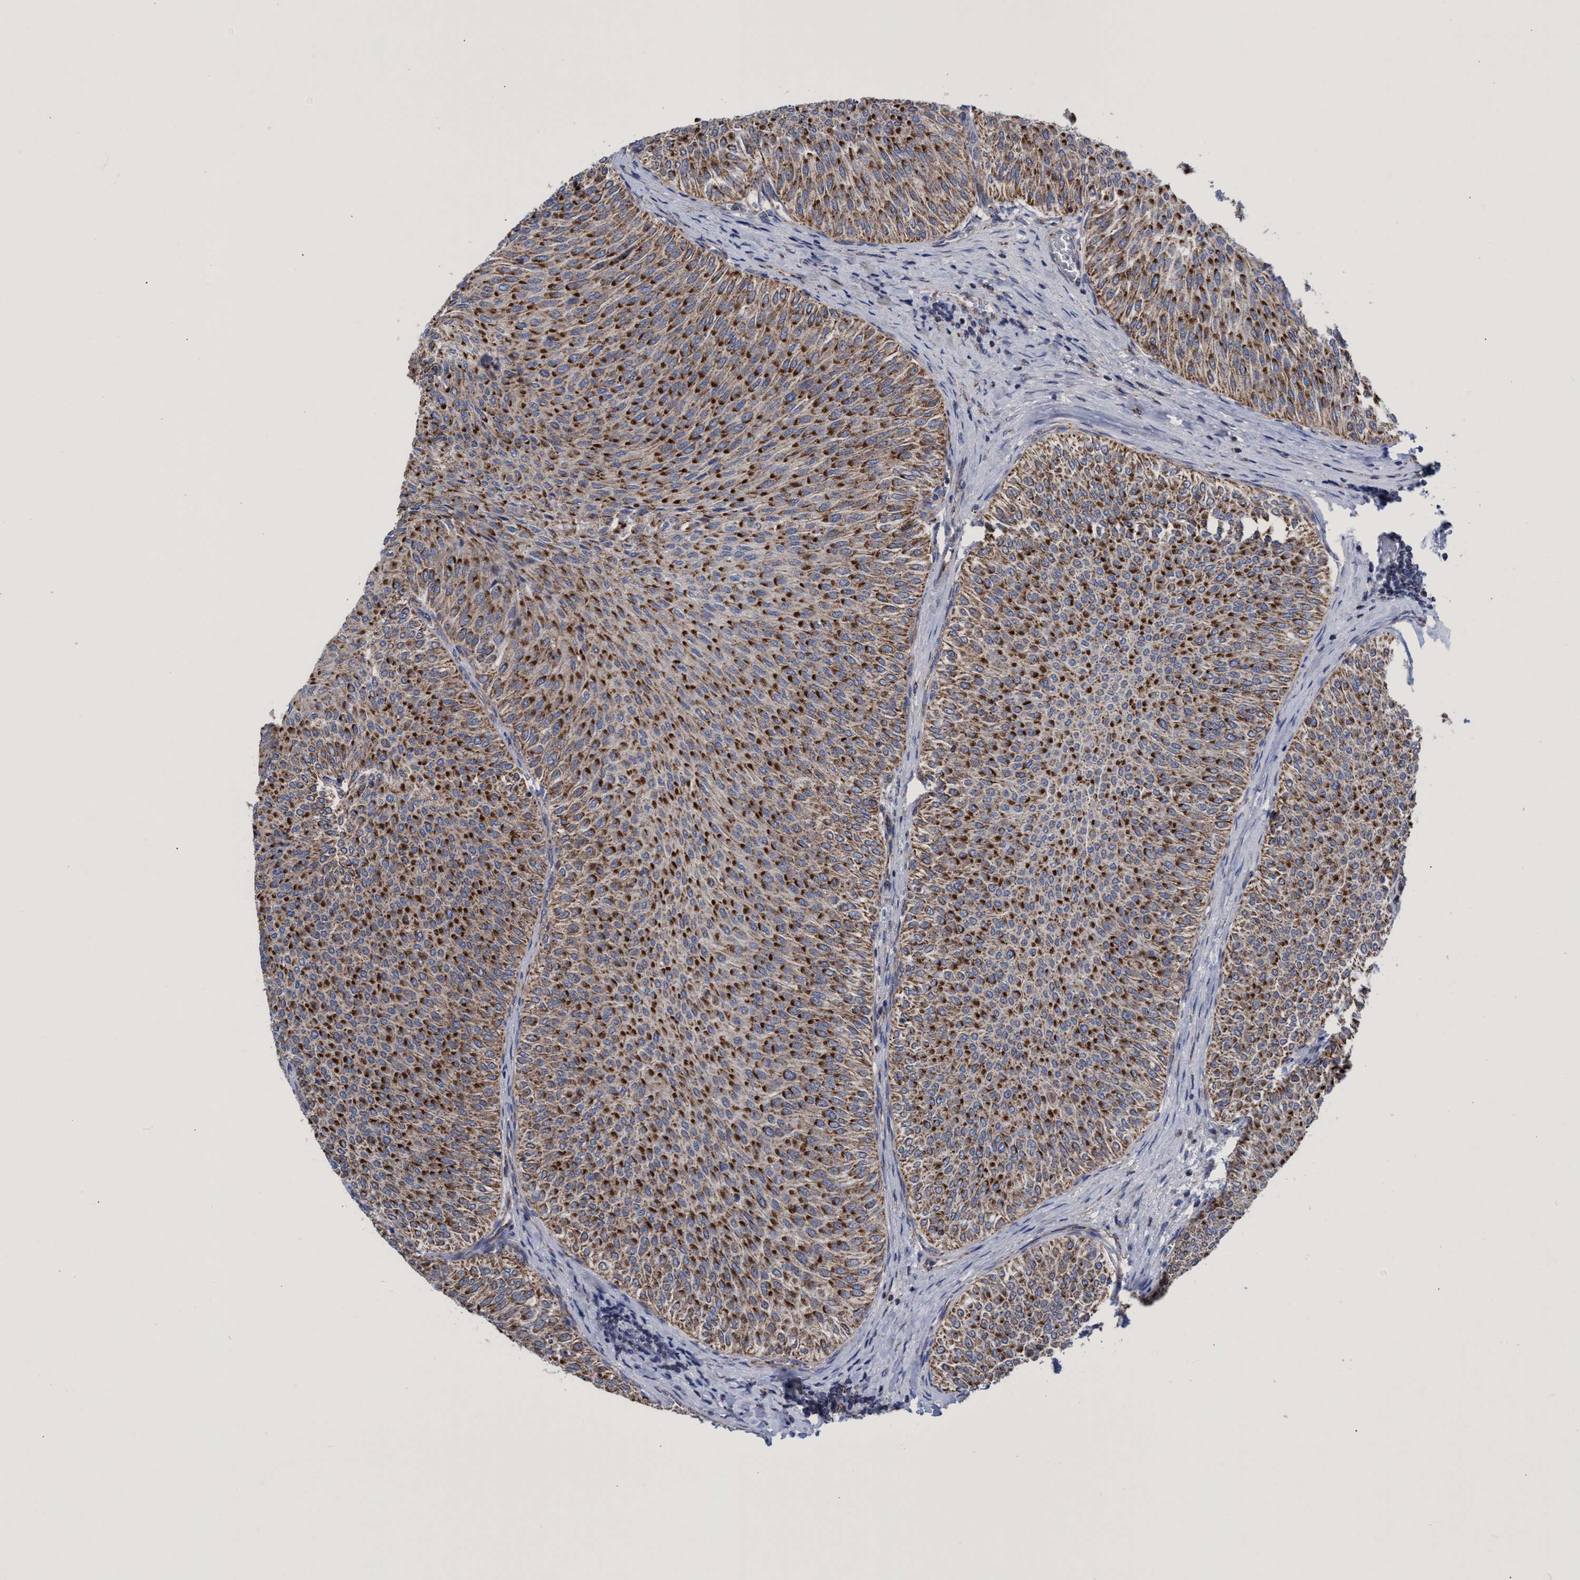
{"staining": {"intensity": "strong", "quantity": ">75%", "location": "cytoplasmic/membranous"}, "tissue": "urothelial cancer", "cell_type": "Tumor cells", "image_type": "cancer", "snomed": [{"axis": "morphology", "description": "Urothelial carcinoma, Low grade"}, {"axis": "topography", "description": "Urinary bladder"}], "caption": "Strong cytoplasmic/membranous staining is appreciated in approximately >75% of tumor cells in urothelial carcinoma (low-grade).", "gene": "ZNF750", "patient": {"sex": "male", "age": 78}}